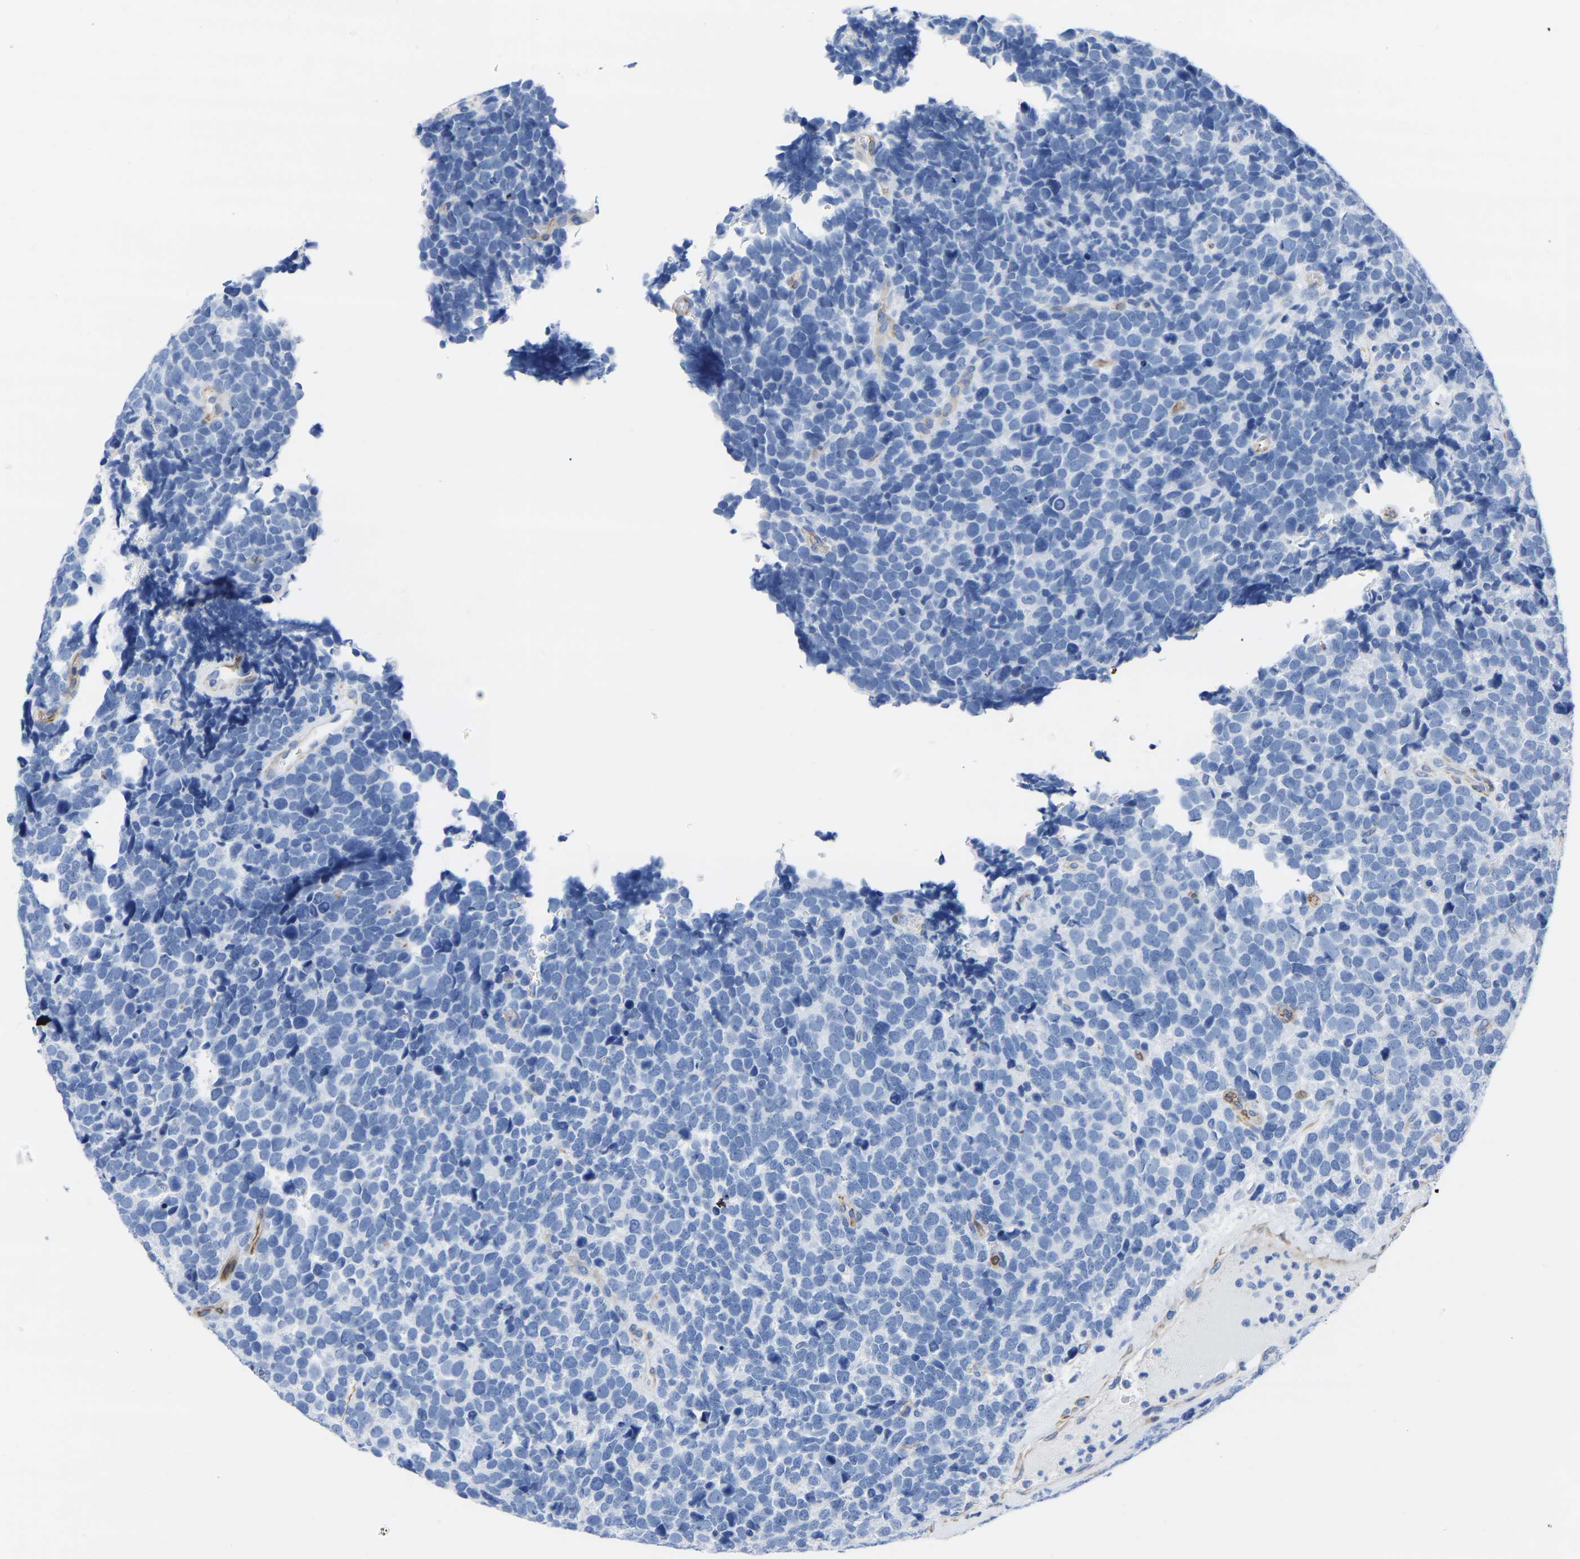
{"staining": {"intensity": "negative", "quantity": "none", "location": "none"}, "tissue": "urothelial cancer", "cell_type": "Tumor cells", "image_type": "cancer", "snomed": [{"axis": "morphology", "description": "Urothelial carcinoma, High grade"}, {"axis": "topography", "description": "Urinary bladder"}], "caption": "Urothelial cancer was stained to show a protein in brown. There is no significant positivity in tumor cells.", "gene": "SLC45A3", "patient": {"sex": "female", "age": 82}}